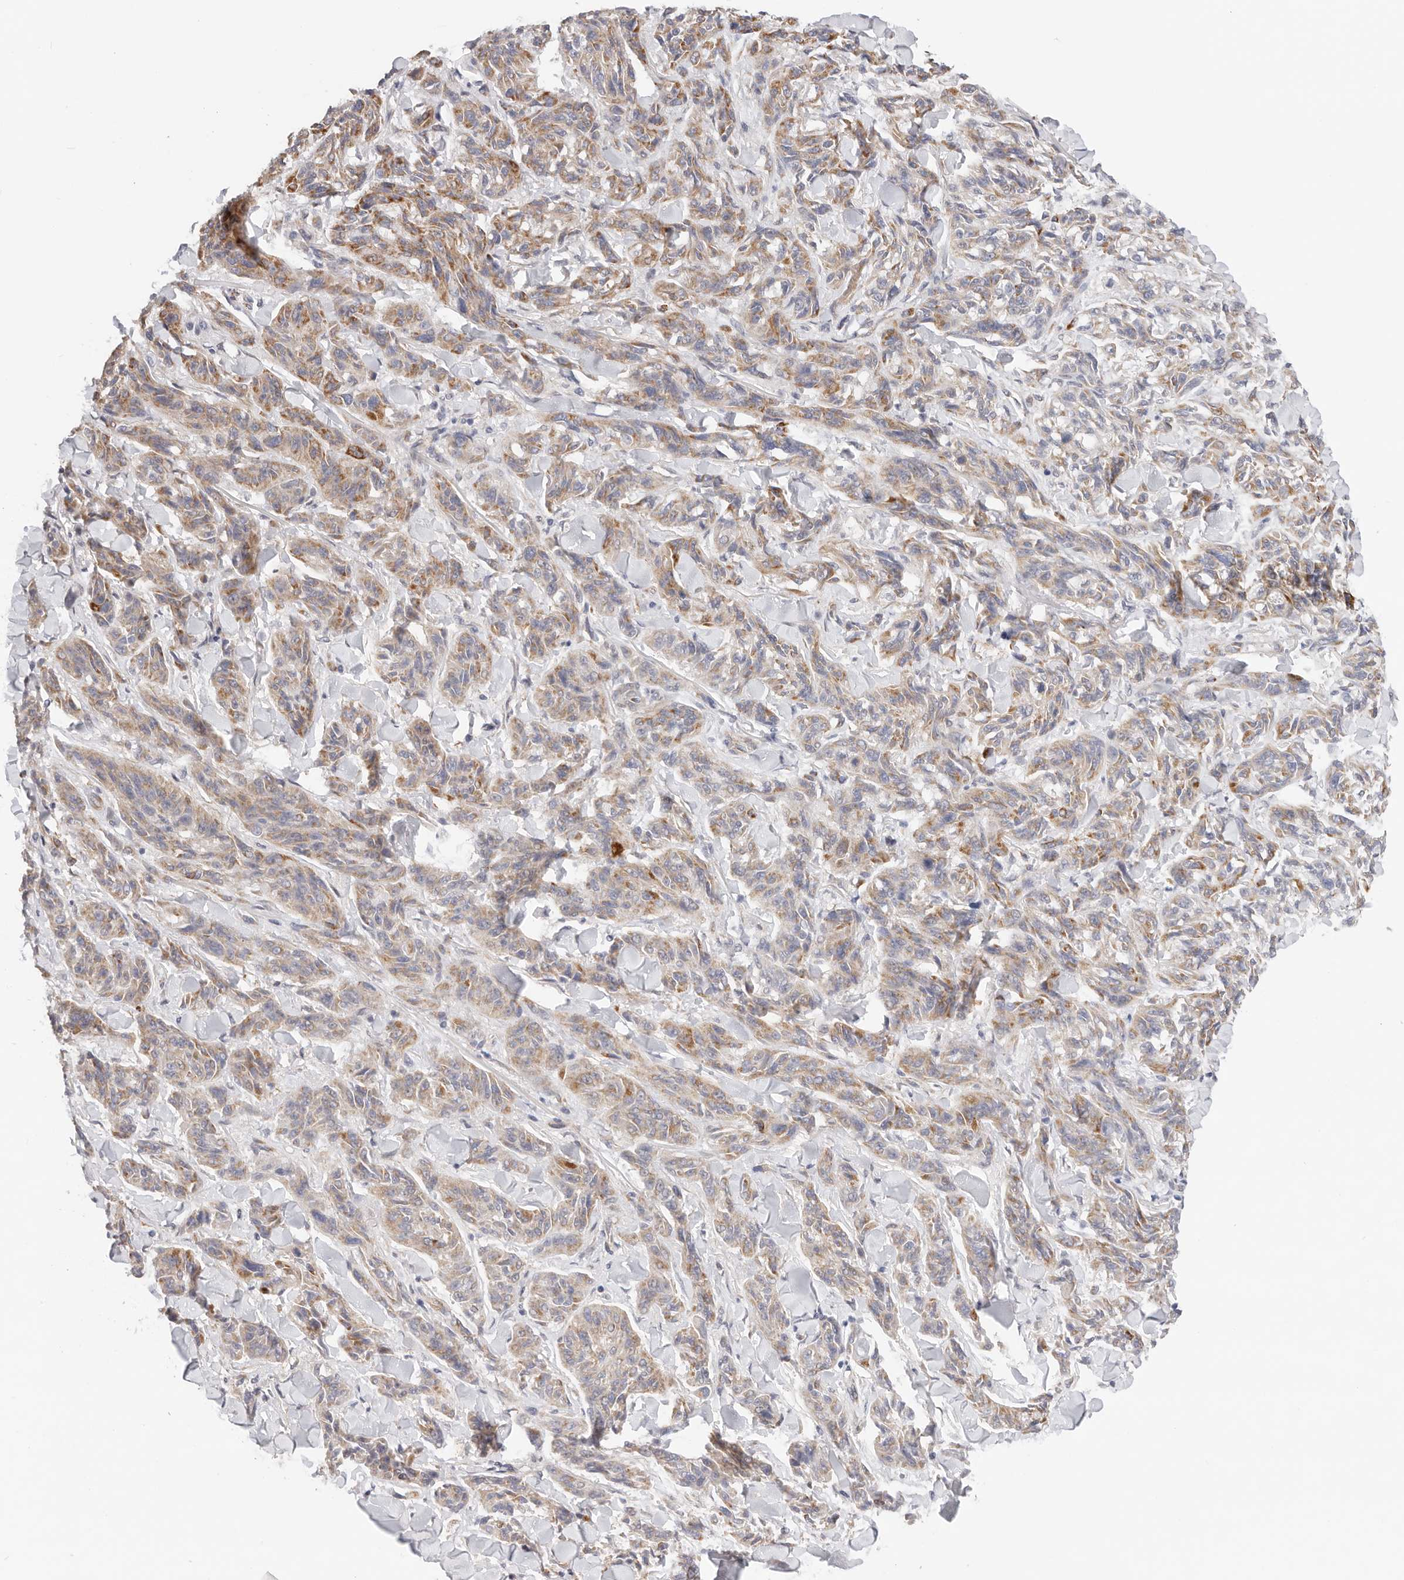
{"staining": {"intensity": "moderate", "quantity": ">75%", "location": "cytoplasmic/membranous"}, "tissue": "melanoma", "cell_type": "Tumor cells", "image_type": "cancer", "snomed": [{"axis": "morphology", "description": "Malignant melanoma, NOS"}, {"axis": "topography", "description": "Skin"}], "caption": "This micrograph demonstrates melanoma stained with immunohistochemistry (IHC) to label a protein in brown. The cytoplasmic/membranous of tumor cells show moderate positivity for the protein. Nuclei are counter-stained blue.", "gene": "AFDN", "patient": {"sex": "male", "age": 53}}